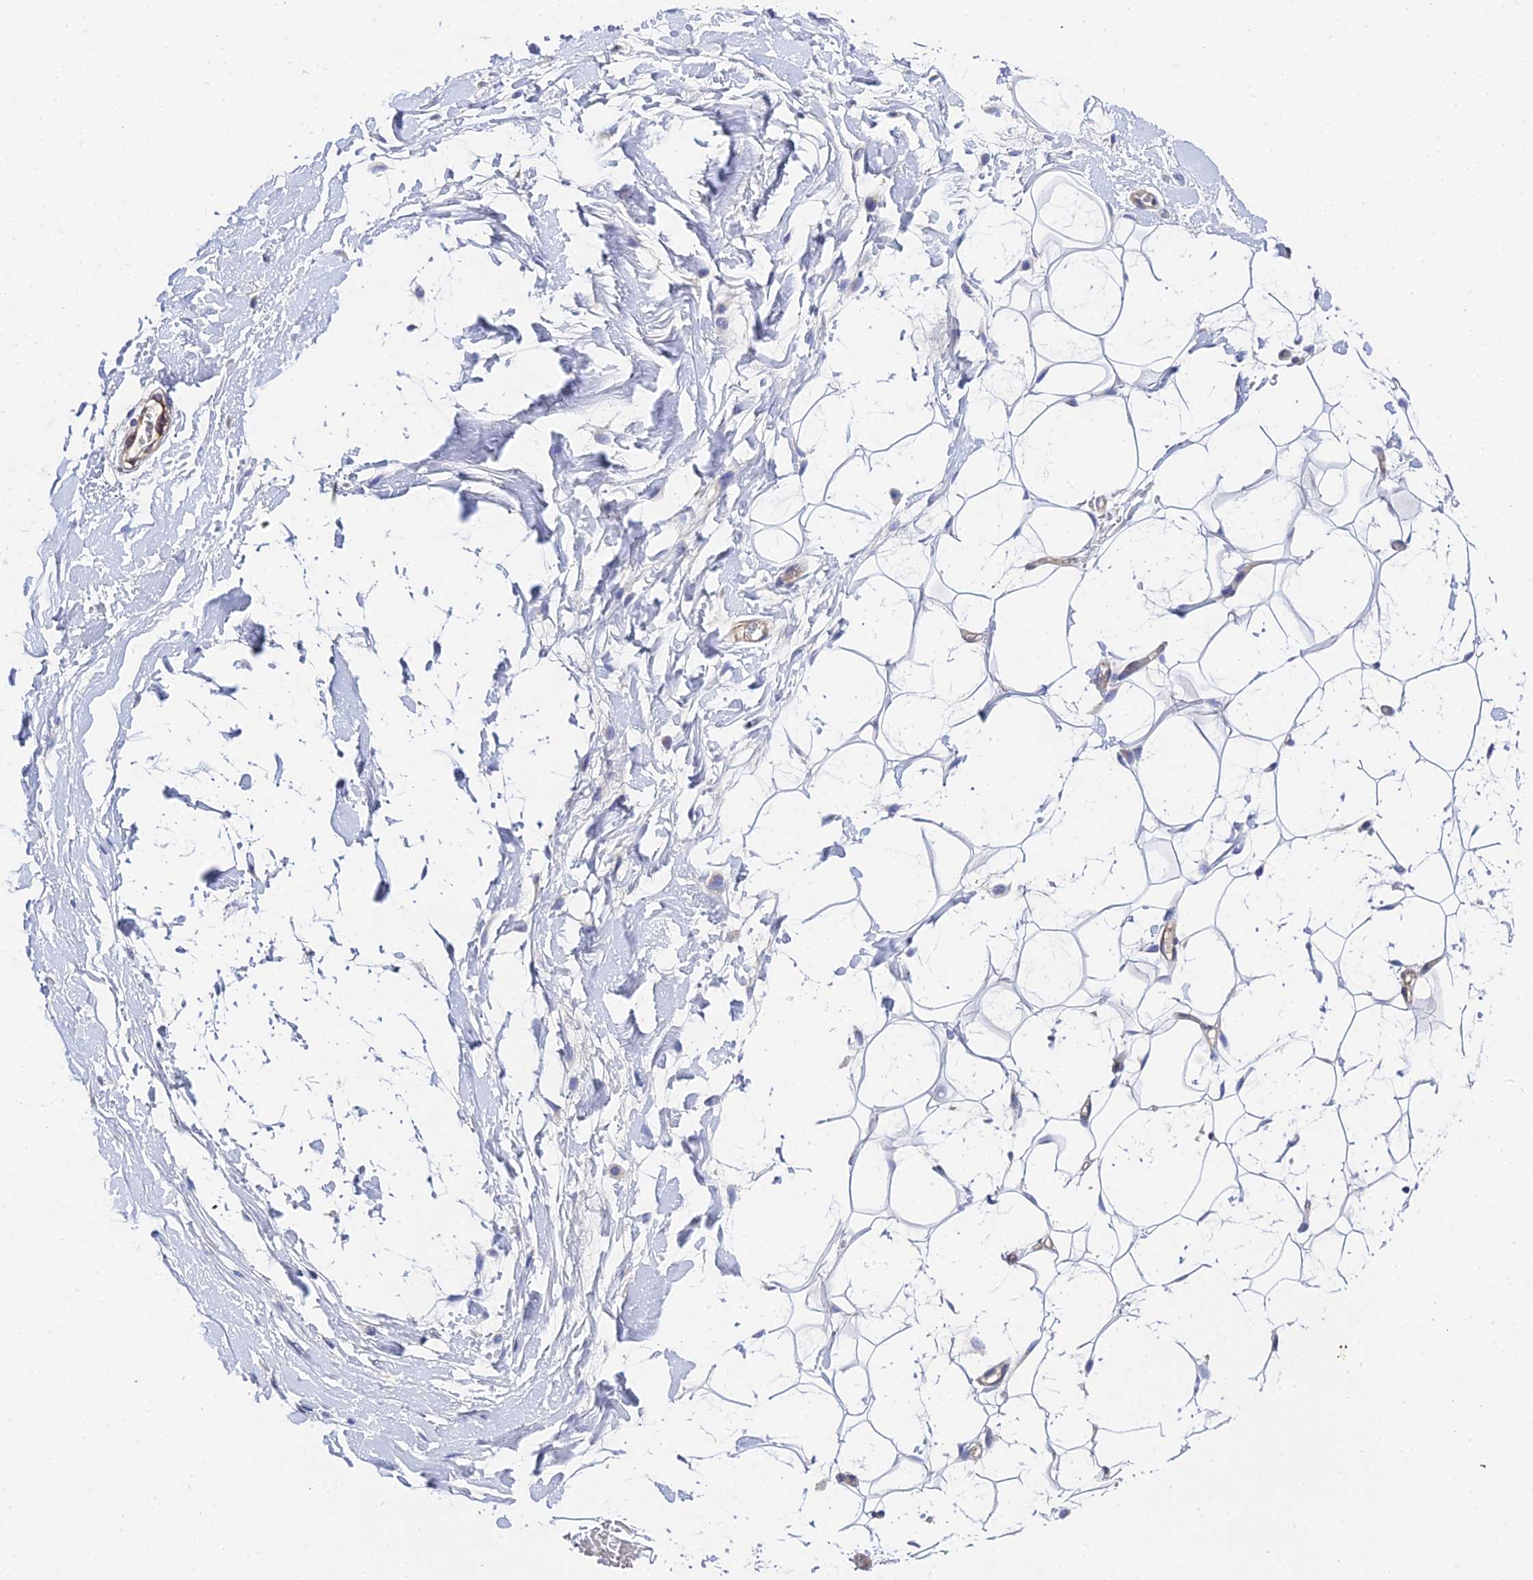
{"staining": {"intensity": "negative", "quantity": "none", "location": "none"}, "tissue": "adipose tissue", "cell_type": "Adipocytes", "image_type": "normal", "snomed": [{"axis": "morphology", "description": "Normal tissue, NOS"}, {"axis": "topography", "description": "Breast"}], "caption": "High magnification brightfield microscopy of normal adipose tissue stained with DAB (3,3'-diaminobenzidine) (brown) and counterstained with hematoxylin (blue): adipocytes show no significant staining.", "gene": "APOBEC3H", "patient": {"sex": "female", "age": 26}}